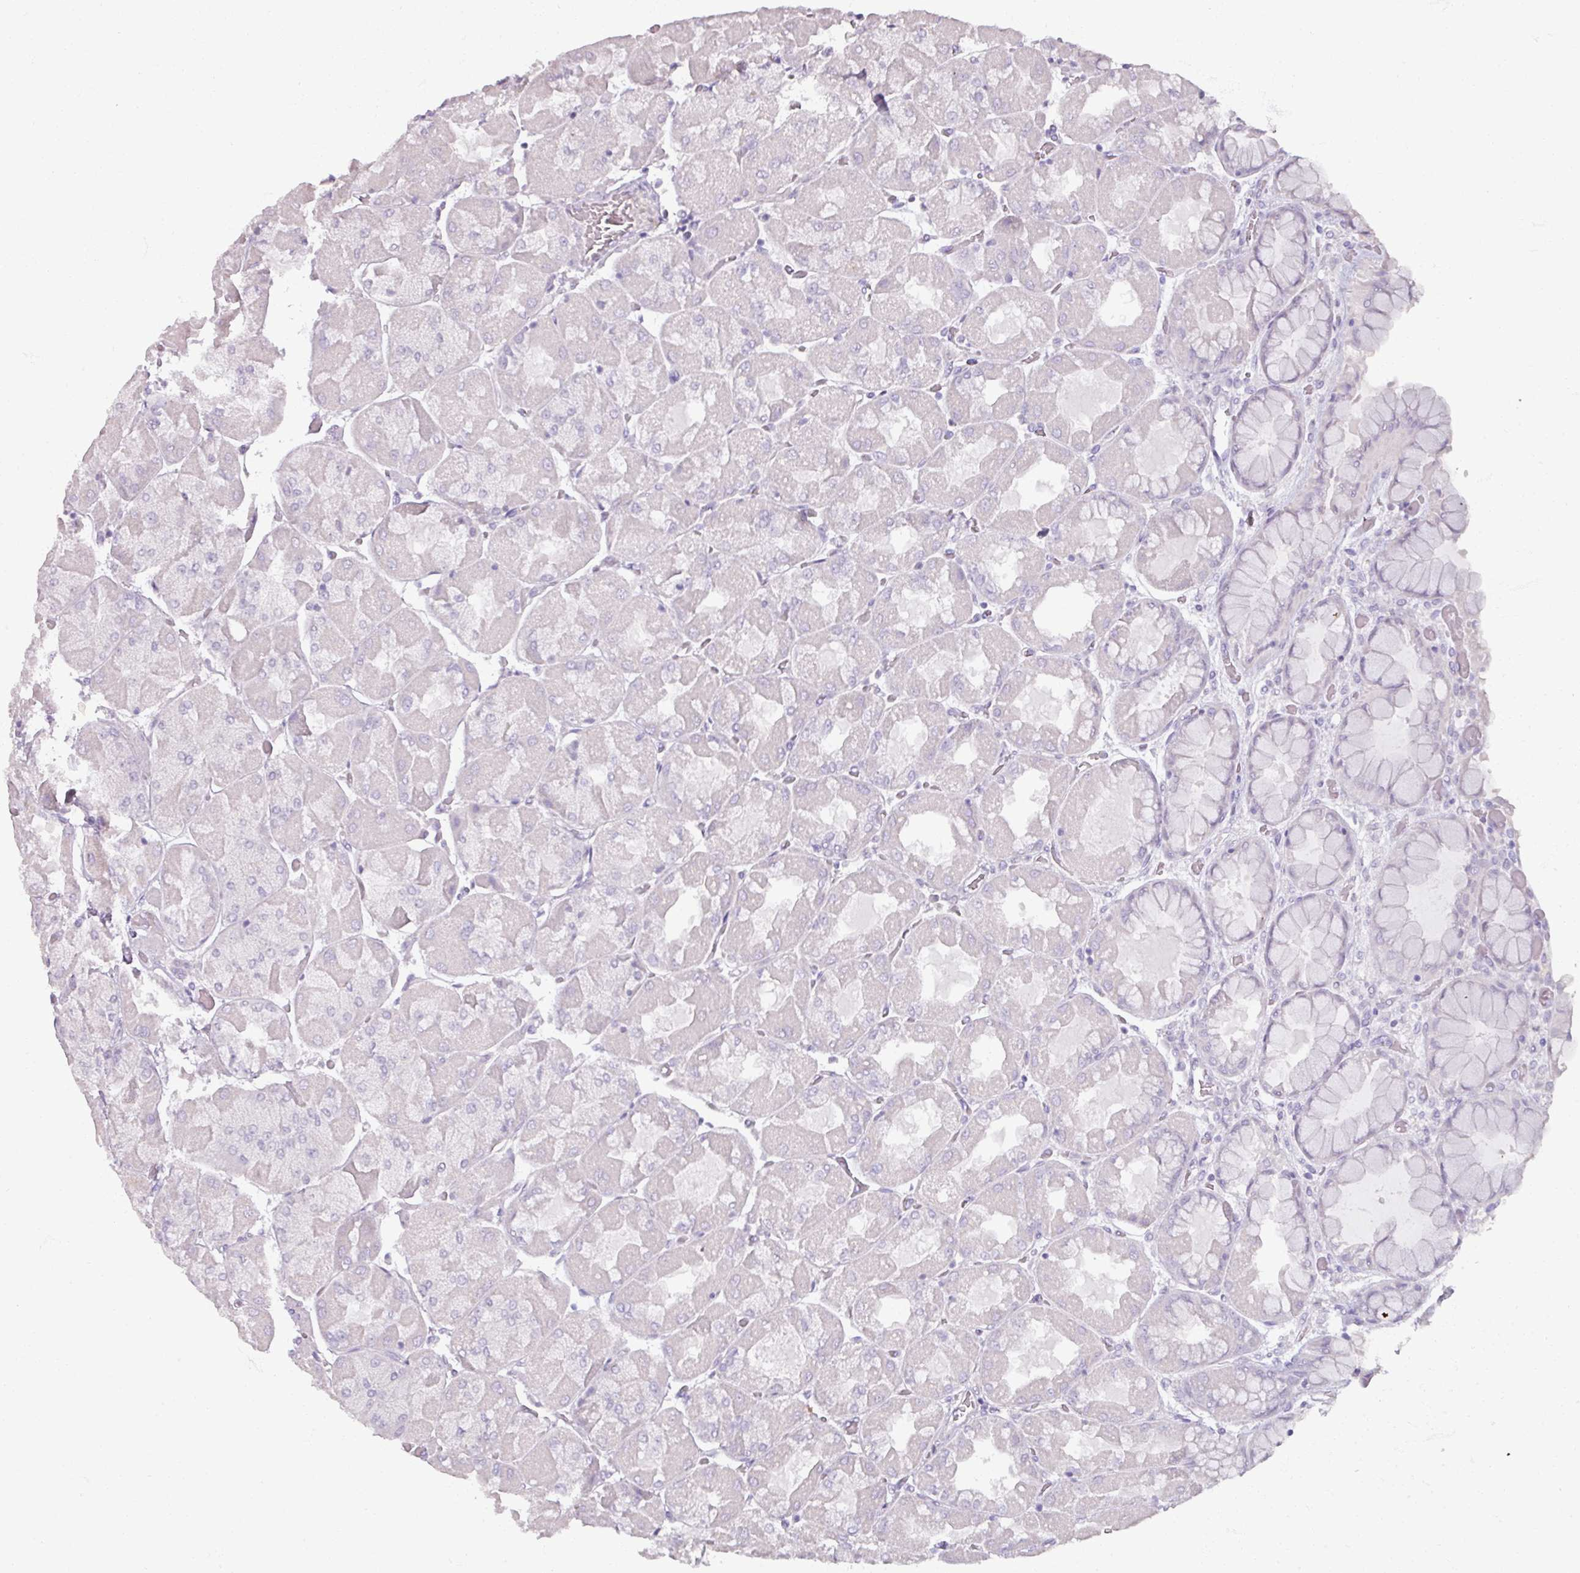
{"staining": {"intensity": "negative", "quantity": "none", "location": "none"}, "tissue": "stomach", "cell_type": "Glandular cells", "image_type": "normal", "snomed": [{"axis": "morphology", "description": "Normal tissue, NOS"}, {"axis": "topography", "description": "Stomach"}], "caption": "Histopathology image shows no protein expression in glandular cells of unremarkable stomach. The staining is performed using DAB brown chromogen with nuclei counter-stained in using hematoxylin.", "gene": "SLC27A5", "patient": {"sex": "female", "age": 61}}